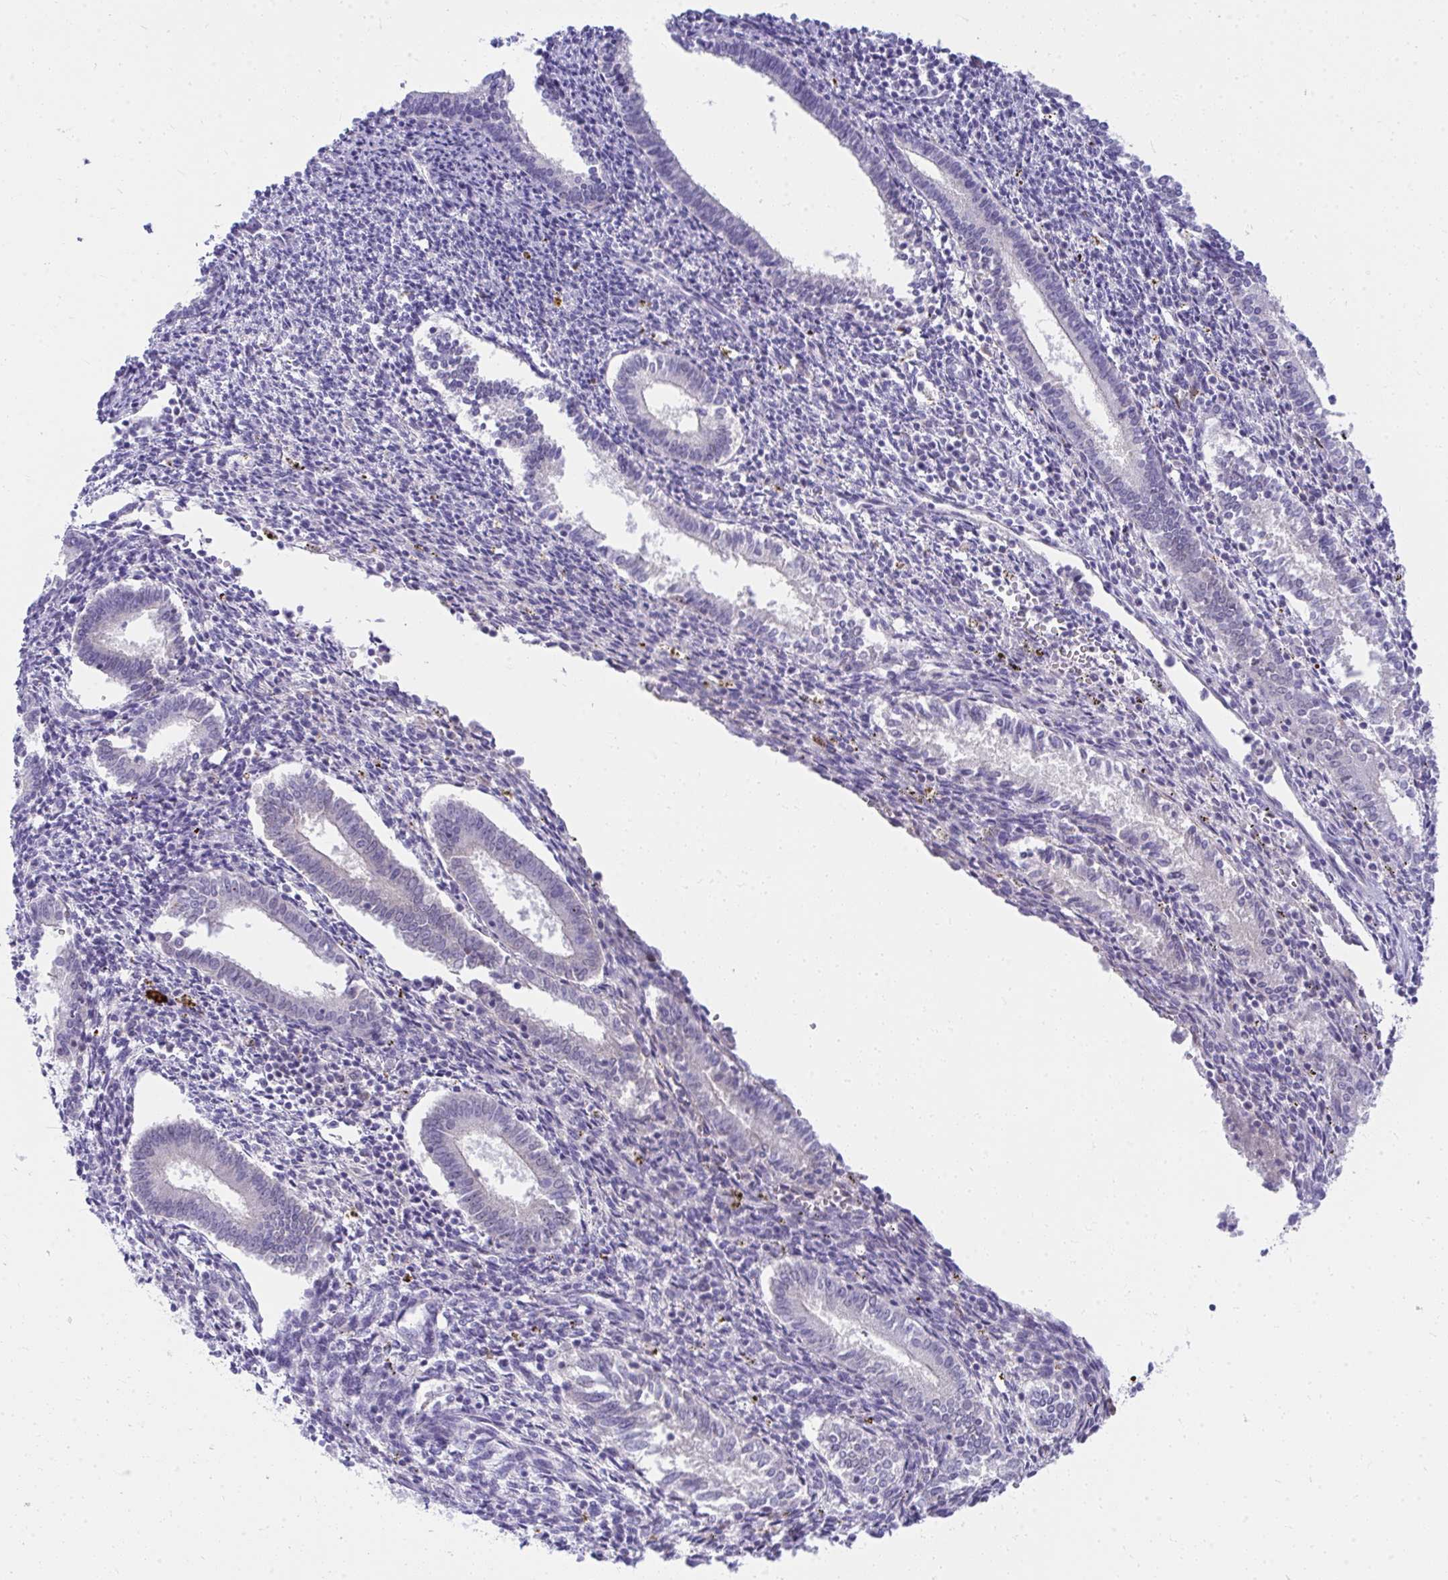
{"staining": {"intensity": "negative", "quantity": "none", "location": "none"}, "tissue": "endometrium", "cell_type": "Cells in endometrial stroma", "image_type": "normal", "snomed": [{"axis": "morphology", "description": "Normal tissue, NOS"}, {"axis": "topography", "description": "Endometrium"}], "caption": "An image of human endometrium is negative for staining in cells in endometrial stroma. (DAB immunohistochemistry visualized using brightfield microscopy, high magnification).", "gene": "LRRC36", "patient": {"sex": "female", "age": 41}}